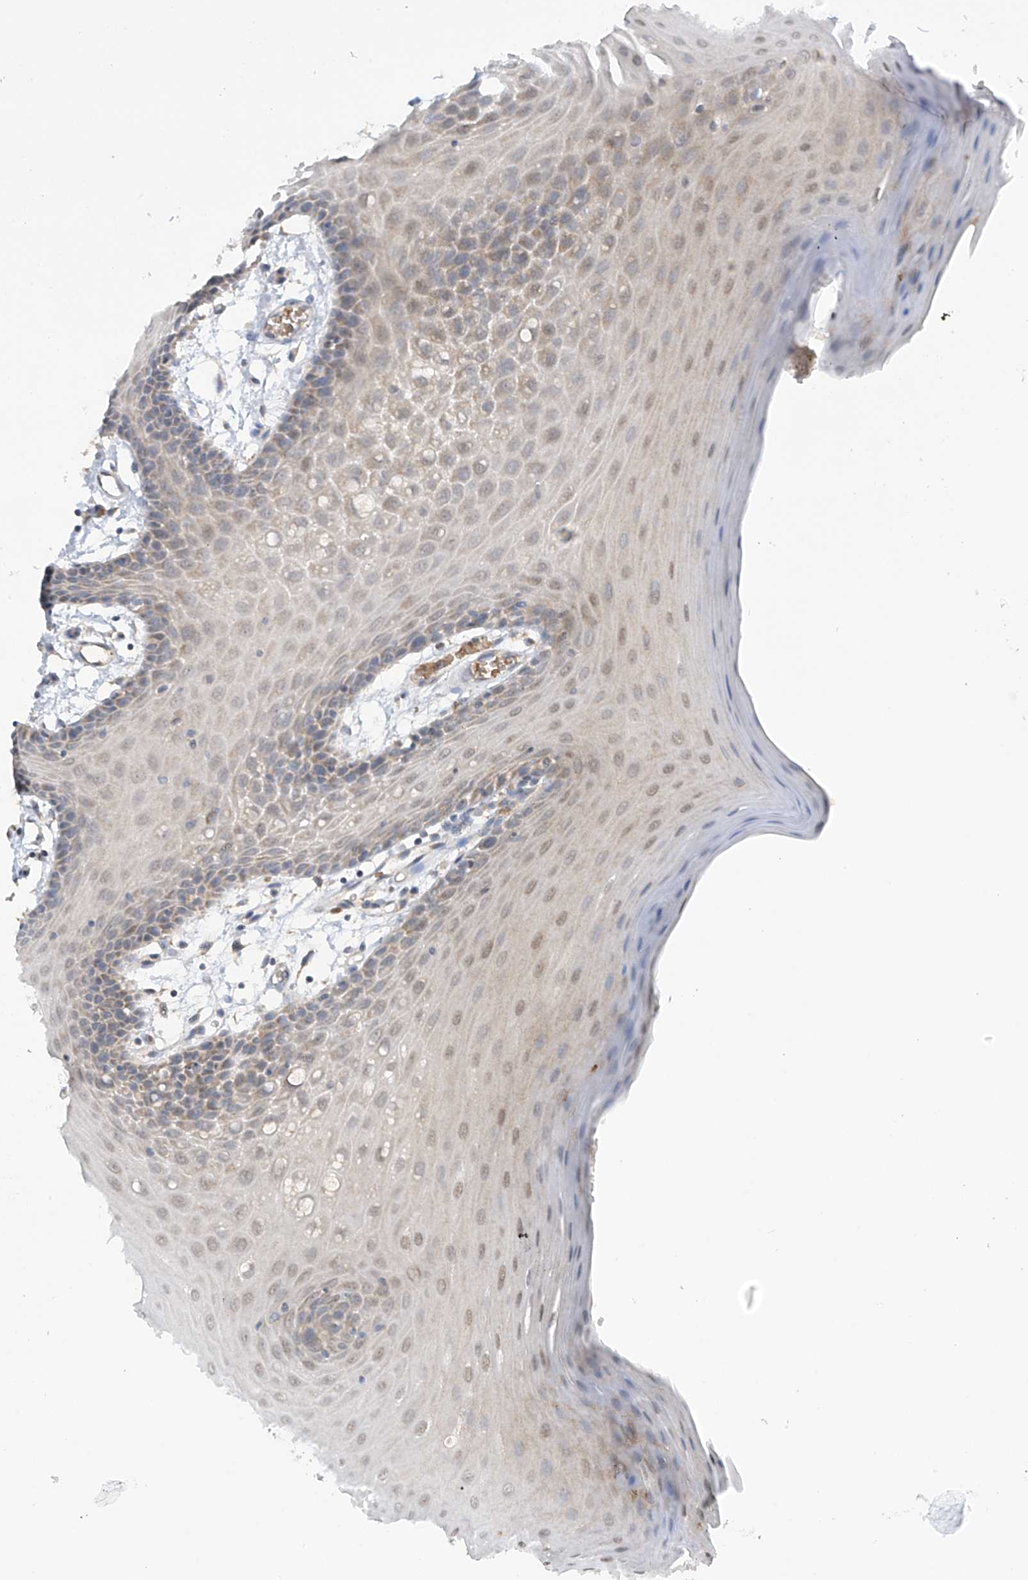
{"staining": {"intensity": "moderate", "quantity": "25%-75%", "location": "nuclear"}, "tissue": "oral mucosa", "cell_type": "Squamous epithelial cells", "image_type": "normal", "snomed": [{"axis": "morphology", "description": "Normal tissue, NOS"}, {"axis": "topography", "description": "Skeletal muscle"}, {"axis": "topography", "description": "Oral tissue"}, {"axis": "topography", "description": "Salivary gland"}, {"axis": "topography", "description": "Peripheral nerve tissue"}], "caption": "Approximately 25%-75% of squamous epithelial cells in normal oral mucosa demonstrate moderate nuclear protein staining as visualized by brown immunohistochemical staining.", "gene": "METTL18", "patient": {"sex": "male", "age": 54}}